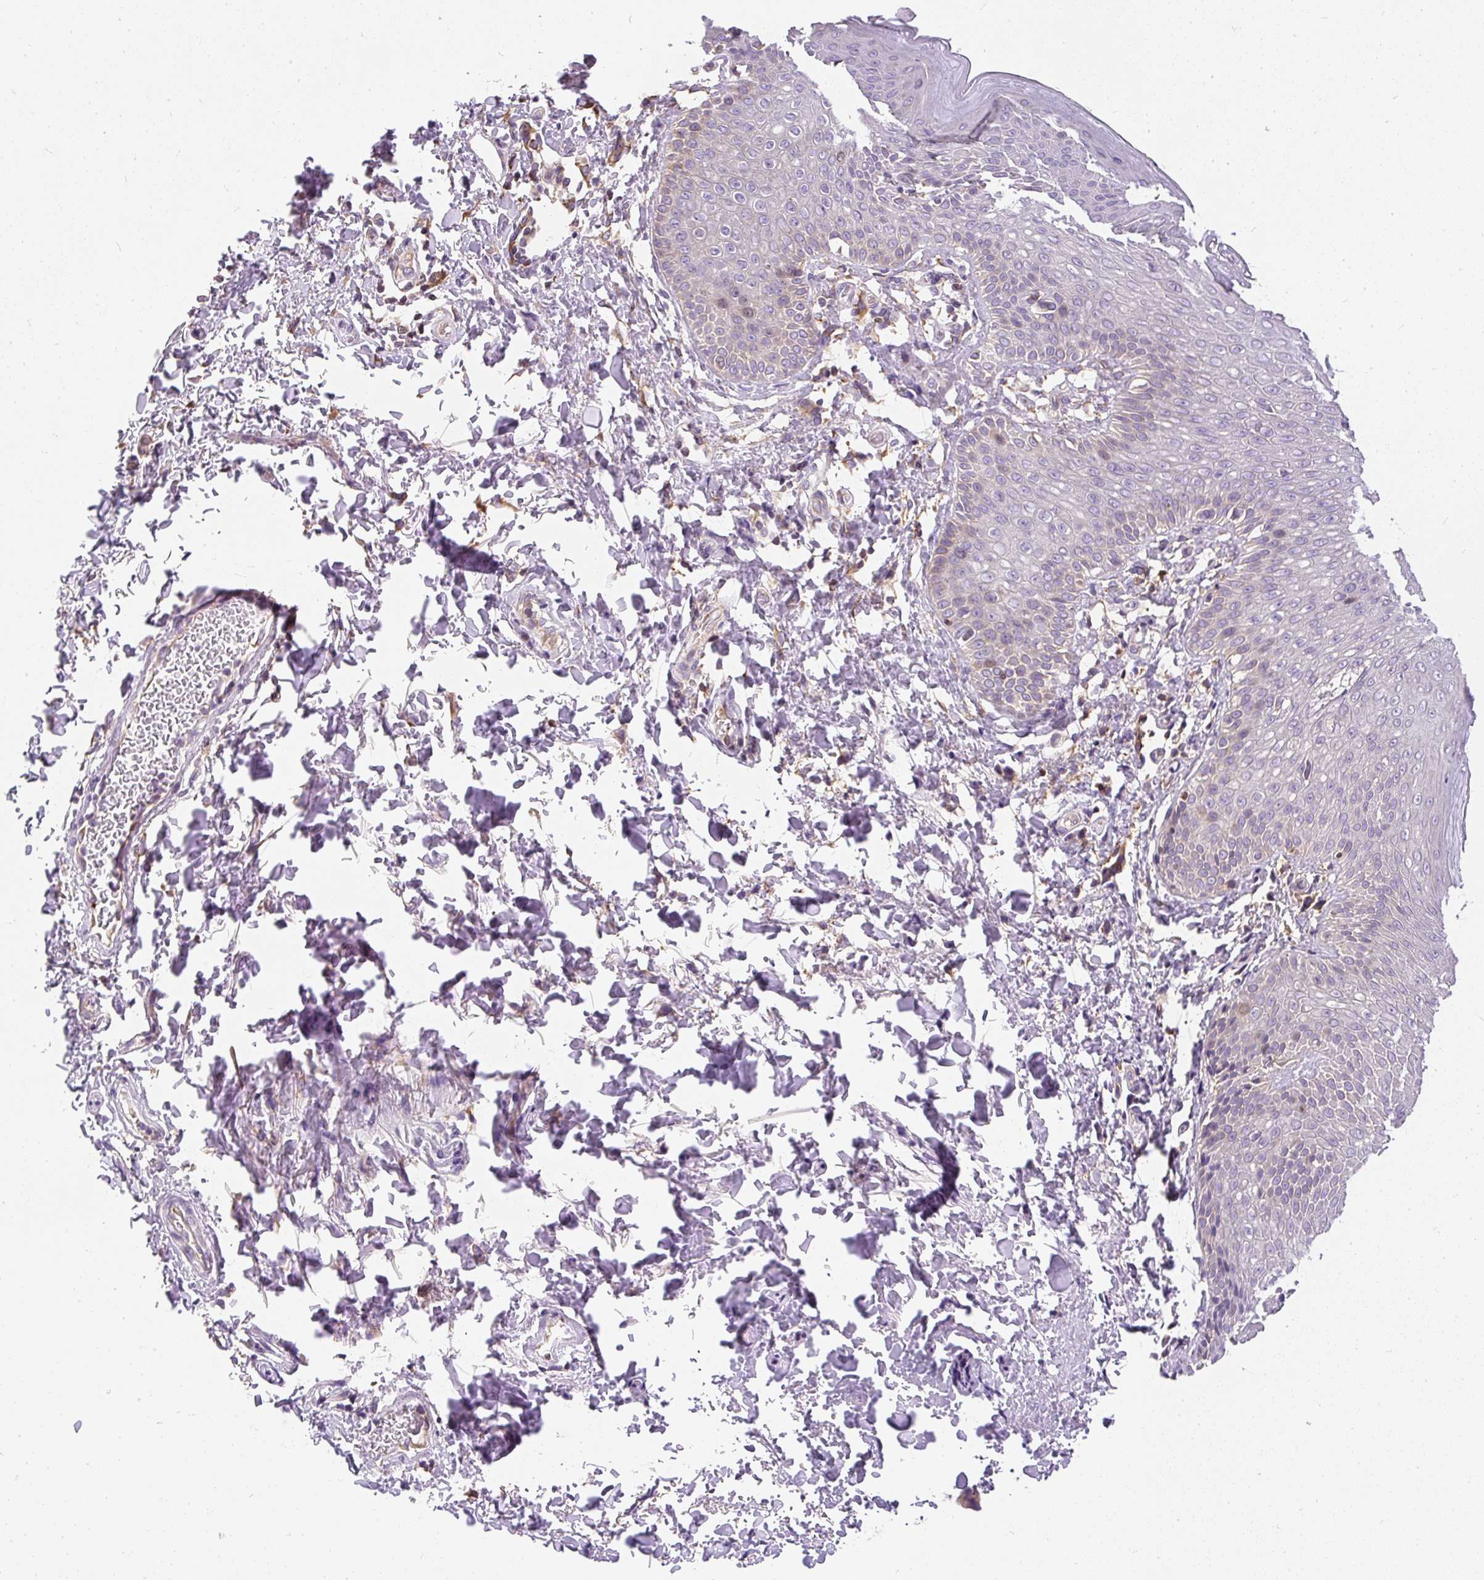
{"staining": {"intensity": "weak", "quantity": "<25%", "location": "cytoplasmic/membranous"}, "tissue": "skin", "cell_type": "Epidermal cells", "image_type": "normal", "snomed": [{"axis": "morphology", "description": "Normal tissue, NOS"}, {"axis": "topography", "description": "Peripheral nerve tissue"}], "caption": "High magnification brightfield microscopy of unremarkable skin stained with DAB (brown) and counterstained with hematoxylin (blue): epidermal cells show no significant positivity. (IHC, brightfield microscopy, high magnification).", "gene": "CYP20A1", "patient": {"sex": "male", "age": 51}}